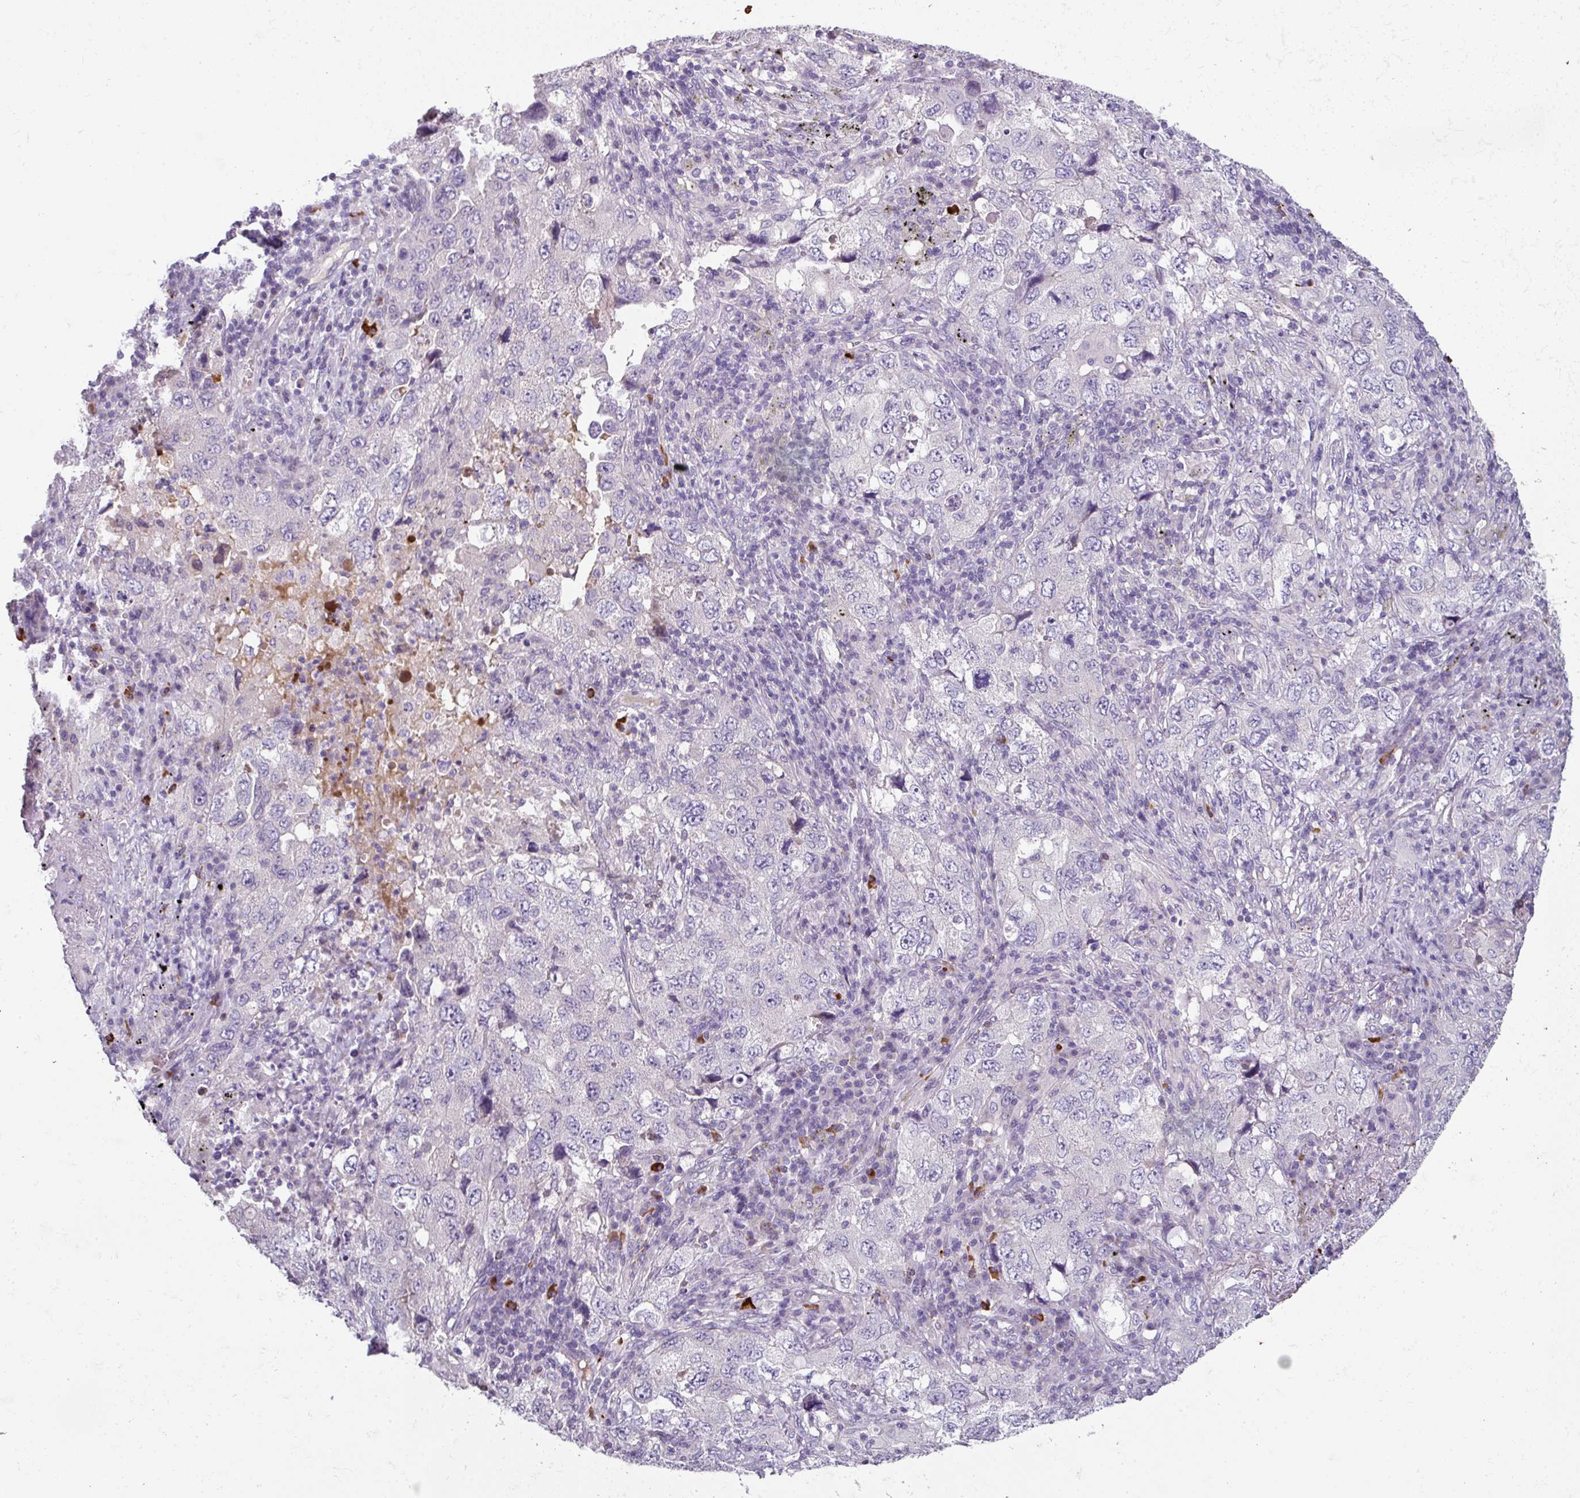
{"staining": {"intensity": "negative", "quantity": "none", "location": "none"}, "tissue": "lung cancer", "cell_type": "Tumor cells", "image_type": "cancer", "snomed": [{"axis": "morphology", "description": "Adenocarcinoma, NOS"}, {"axis": "topography", "description": "Lung"}], "caption": "The immunohistochemistry image has no significant staining in tumor cells of lung adenocarcinoma tissue.", "gene": "FHAD1", "patient": {"sex": "female", "age": 57}}